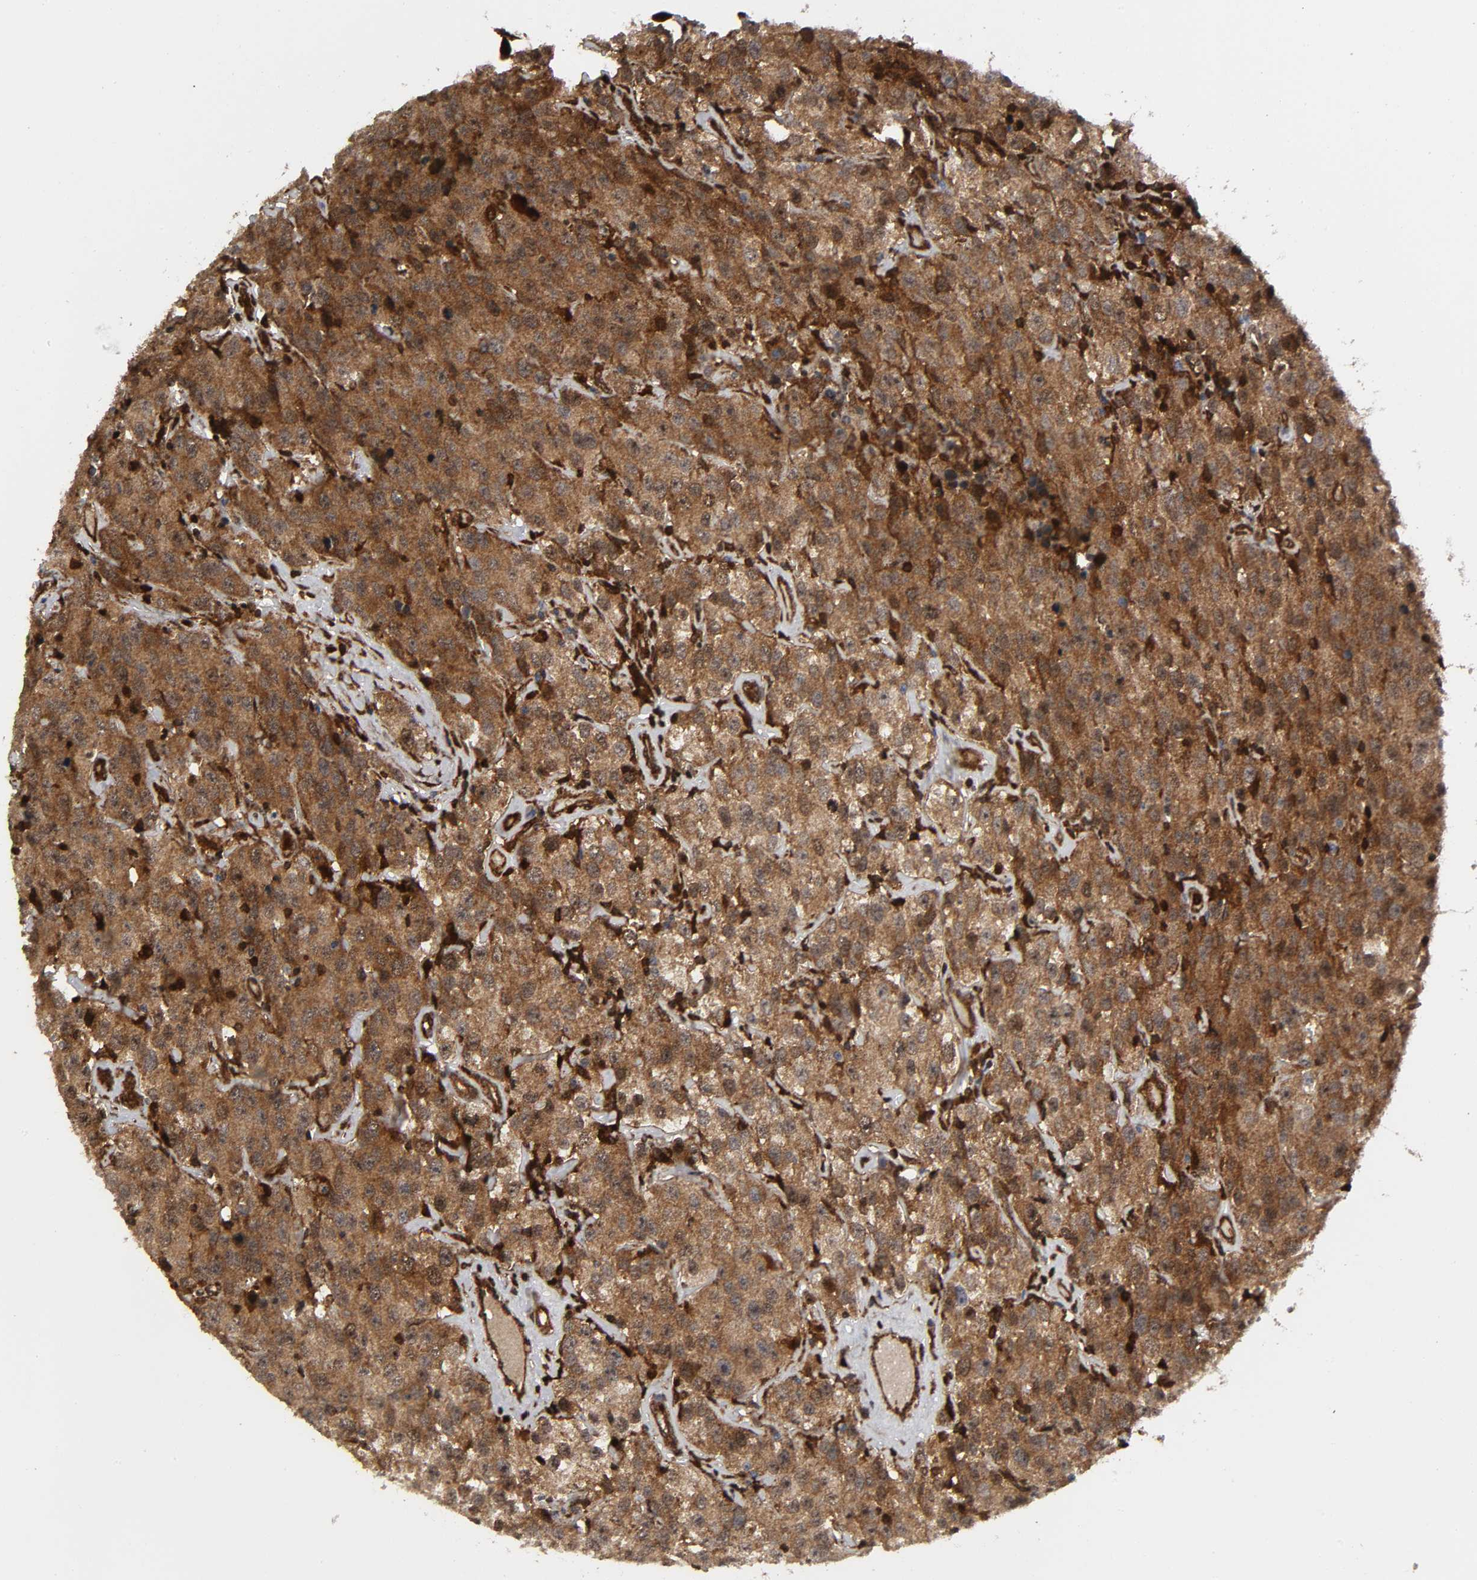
{"staining": {"intensity": "moderate", "quantity": ">75%", "location": "cytoplasmic/membranous"}, "tissue": "testis cancer", "cell_type": "Tumor cells", "image_type": "cancer", "snomed": [{"axis": "morphology", "description": "Seminoma, NOS"}, {"axis": "topography", "description": "Testis"}], "caption": "Protein staining of testis seminoma tissue demonstrates moderate cytoplasmic/membranous expression in approximately >75% of tumor cells.", "gene": "MAPK1", "patient": {"sex": "male", "age": 52}}